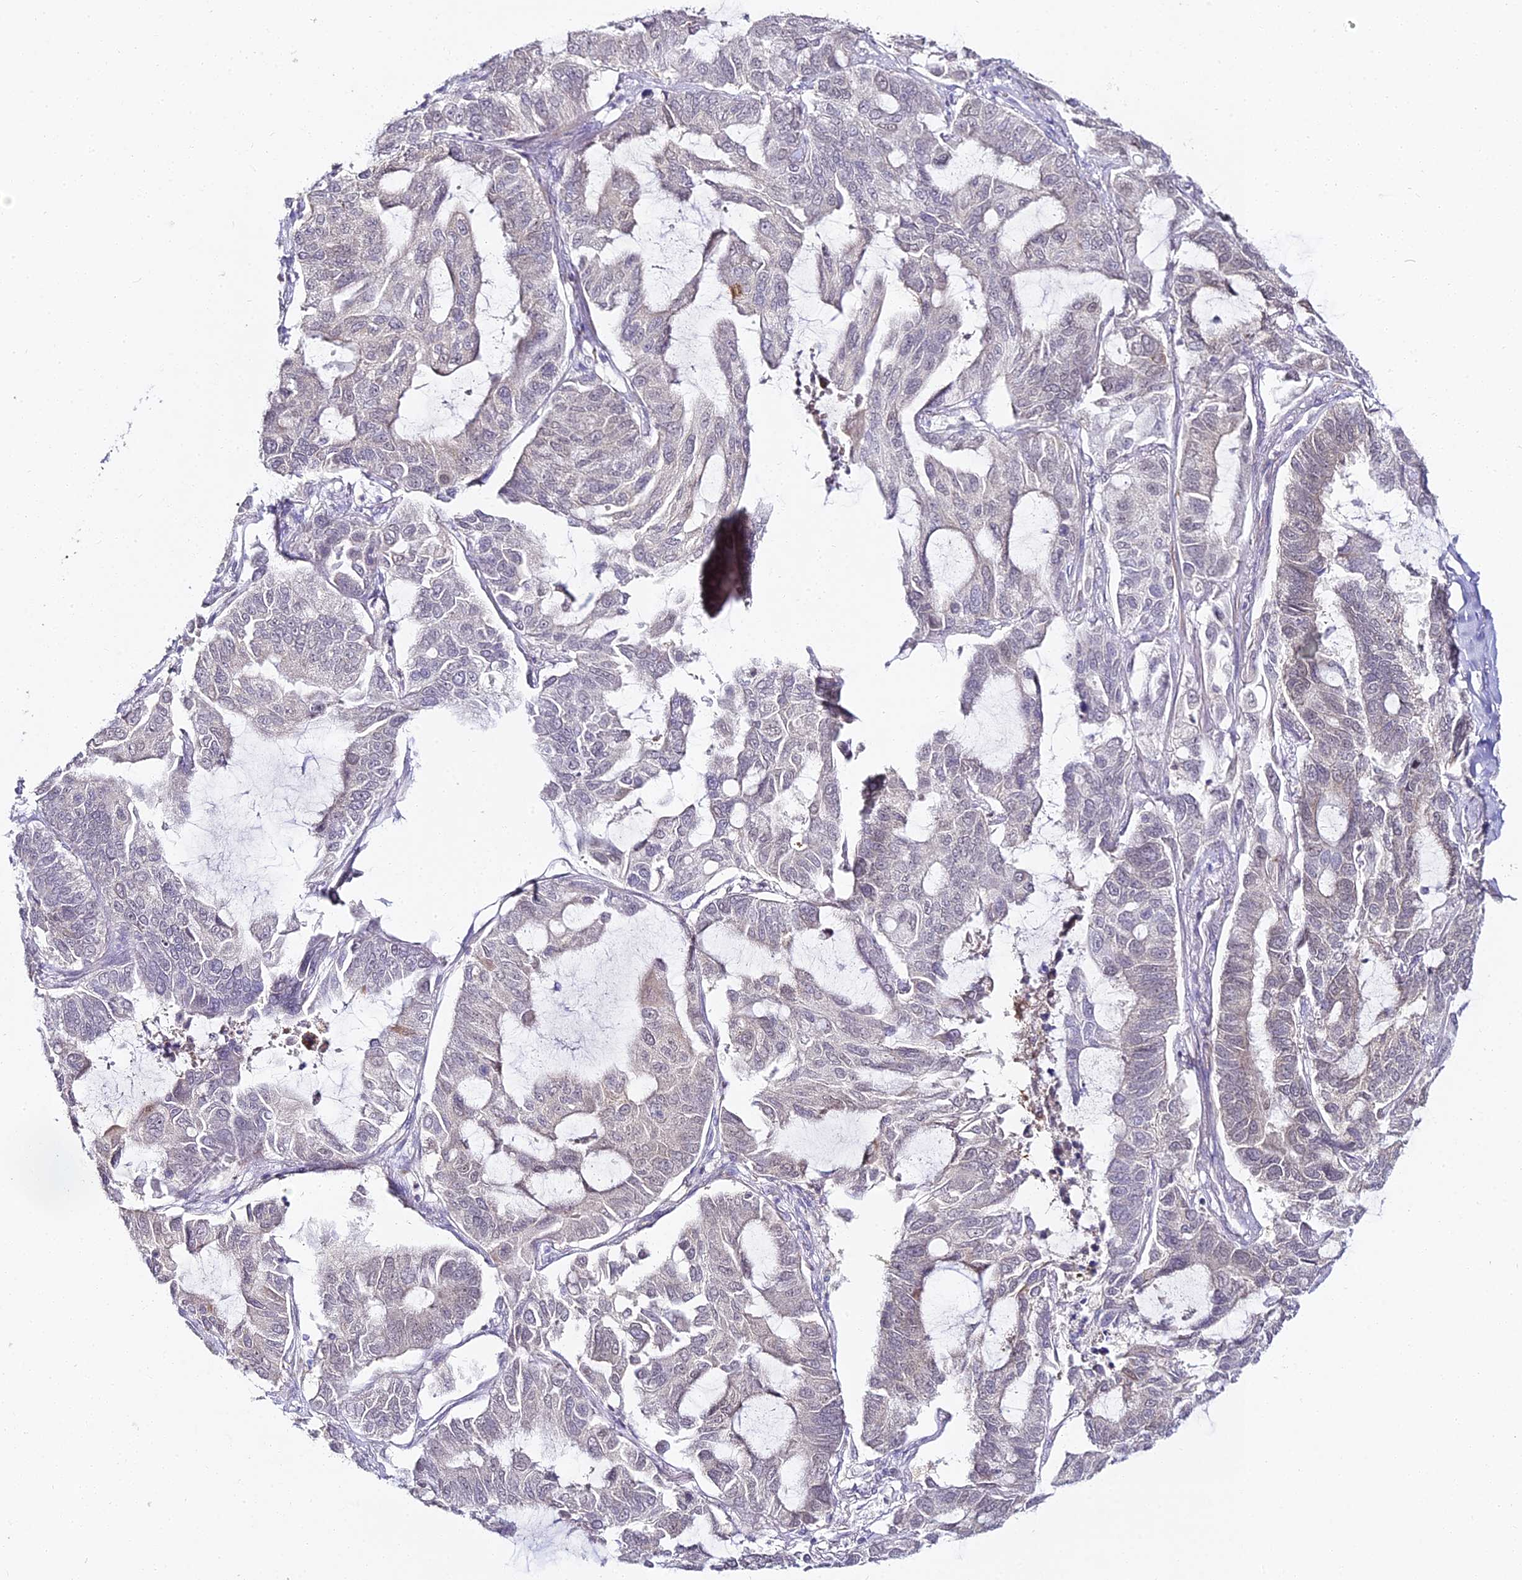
{"staining": {"intensity": "moderate", "quantity": "<25%", "location": "cytoplasmic/membranous"}, "tissue": "lung cancer", "cell_type": "Tumor cells", "image_type": "cancer", "snomed": [{"axis": "morphology", "description": "Adenocarcinoma, NOS"}, {"axis": "topography", "description": "Lung"}], "caption": "Tumor cells display low levels of moderate cytoplasmic/membranous staining in about <25% of cells in lung cancer (adenocarcinoma). (DAB IHC with brightfield microscopy, high magnification).", "gene": "ALPG", "patient": {"sex": "male", "age": 64}}